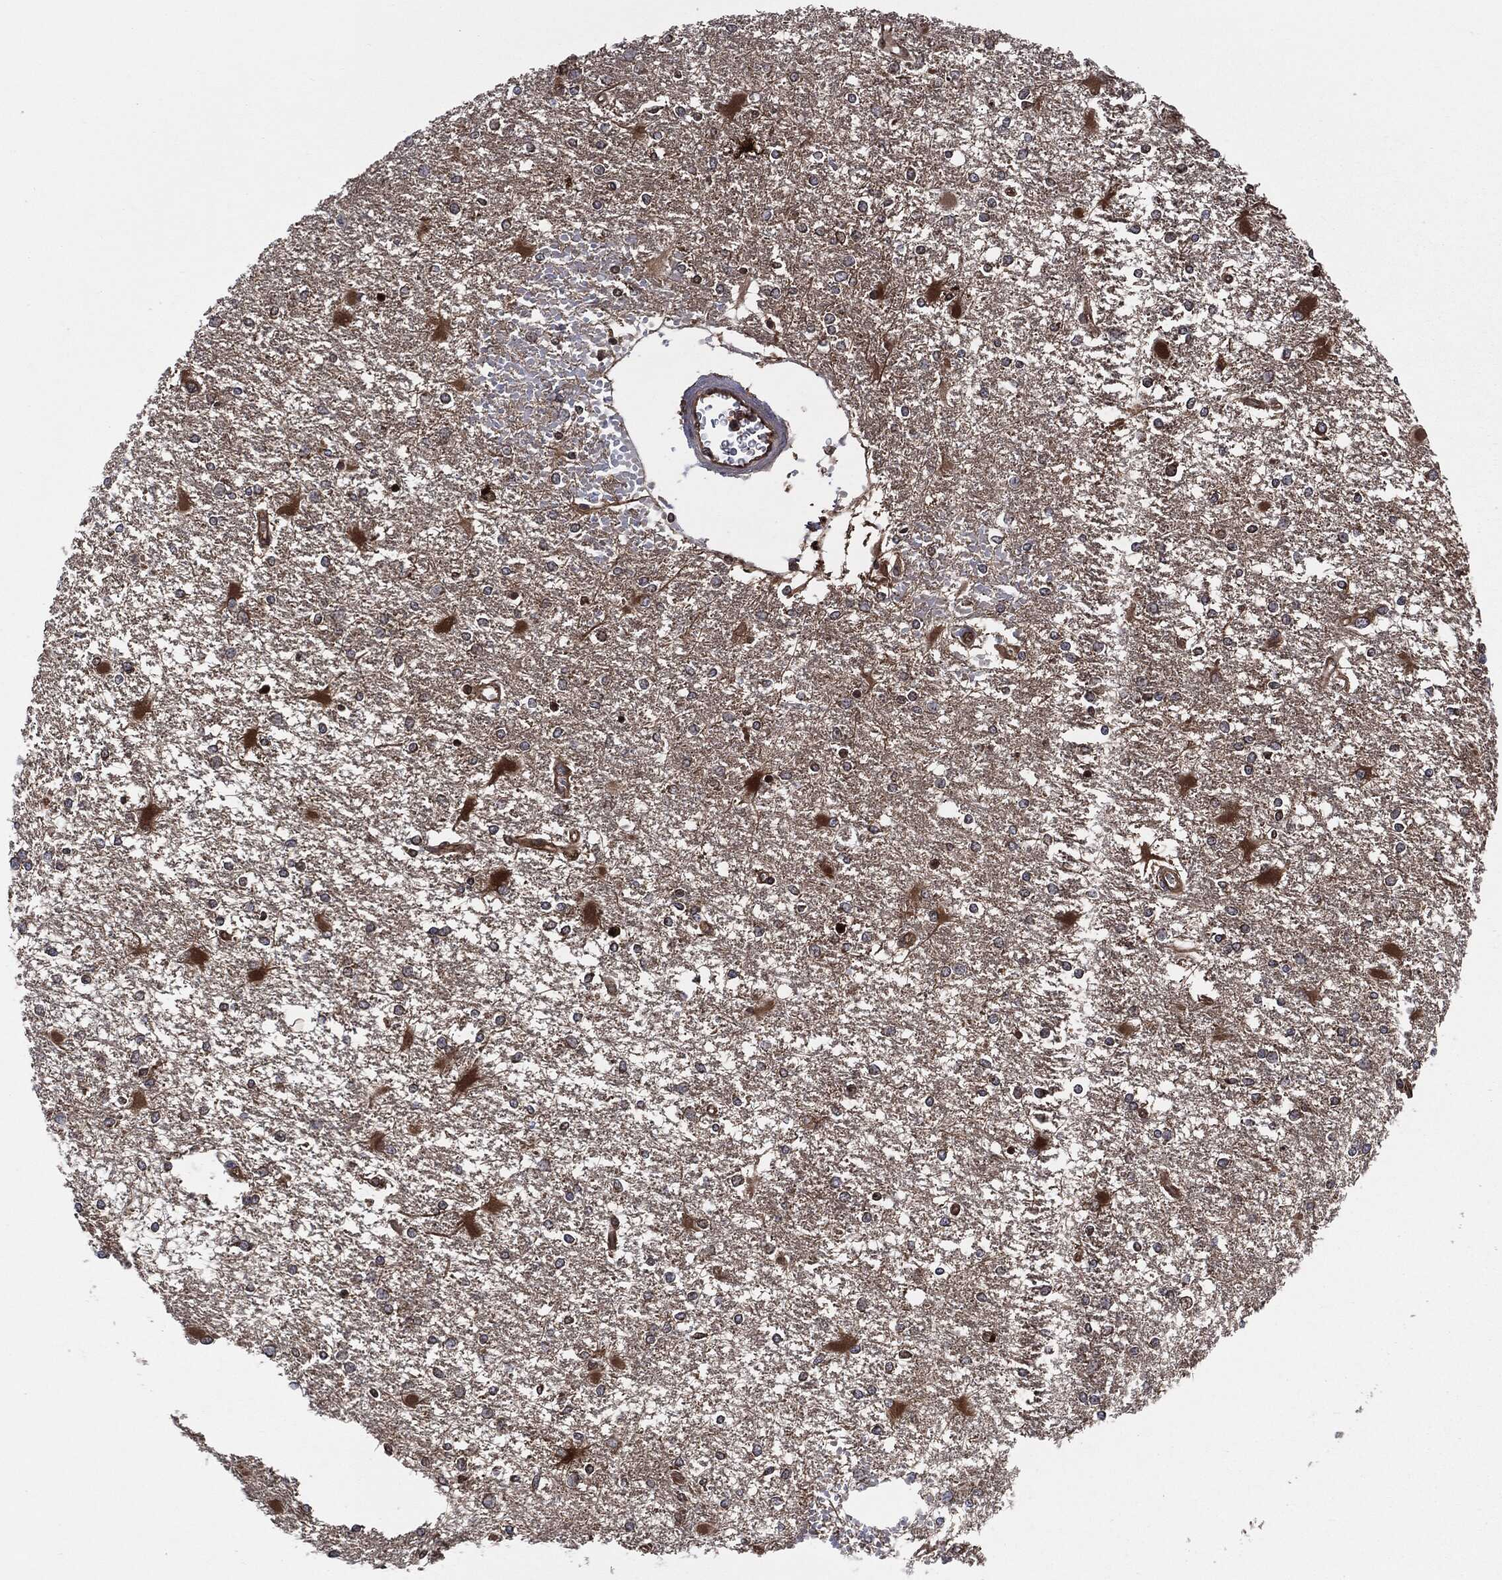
{"staining": {"intensity": "negative", "quantity": "none", "location": "none"}, "tissue": "glioma", "cell_type": "Tumor cells", "image_type": "cancer", "snomed": [{"axis": "morphology", "description": "Glioma, malignant, High grade"}, {"axis": "topography", "description": "Cerebral cortex"}], "caption": "A high-resolution histopathology image shows immunohistochemistry staining of malignant glioma (high-grade), which exhibits no significant expression in tumor cells.", "gene": "XPNPEP1", "patient": {"sex": "male", "age": 79}}